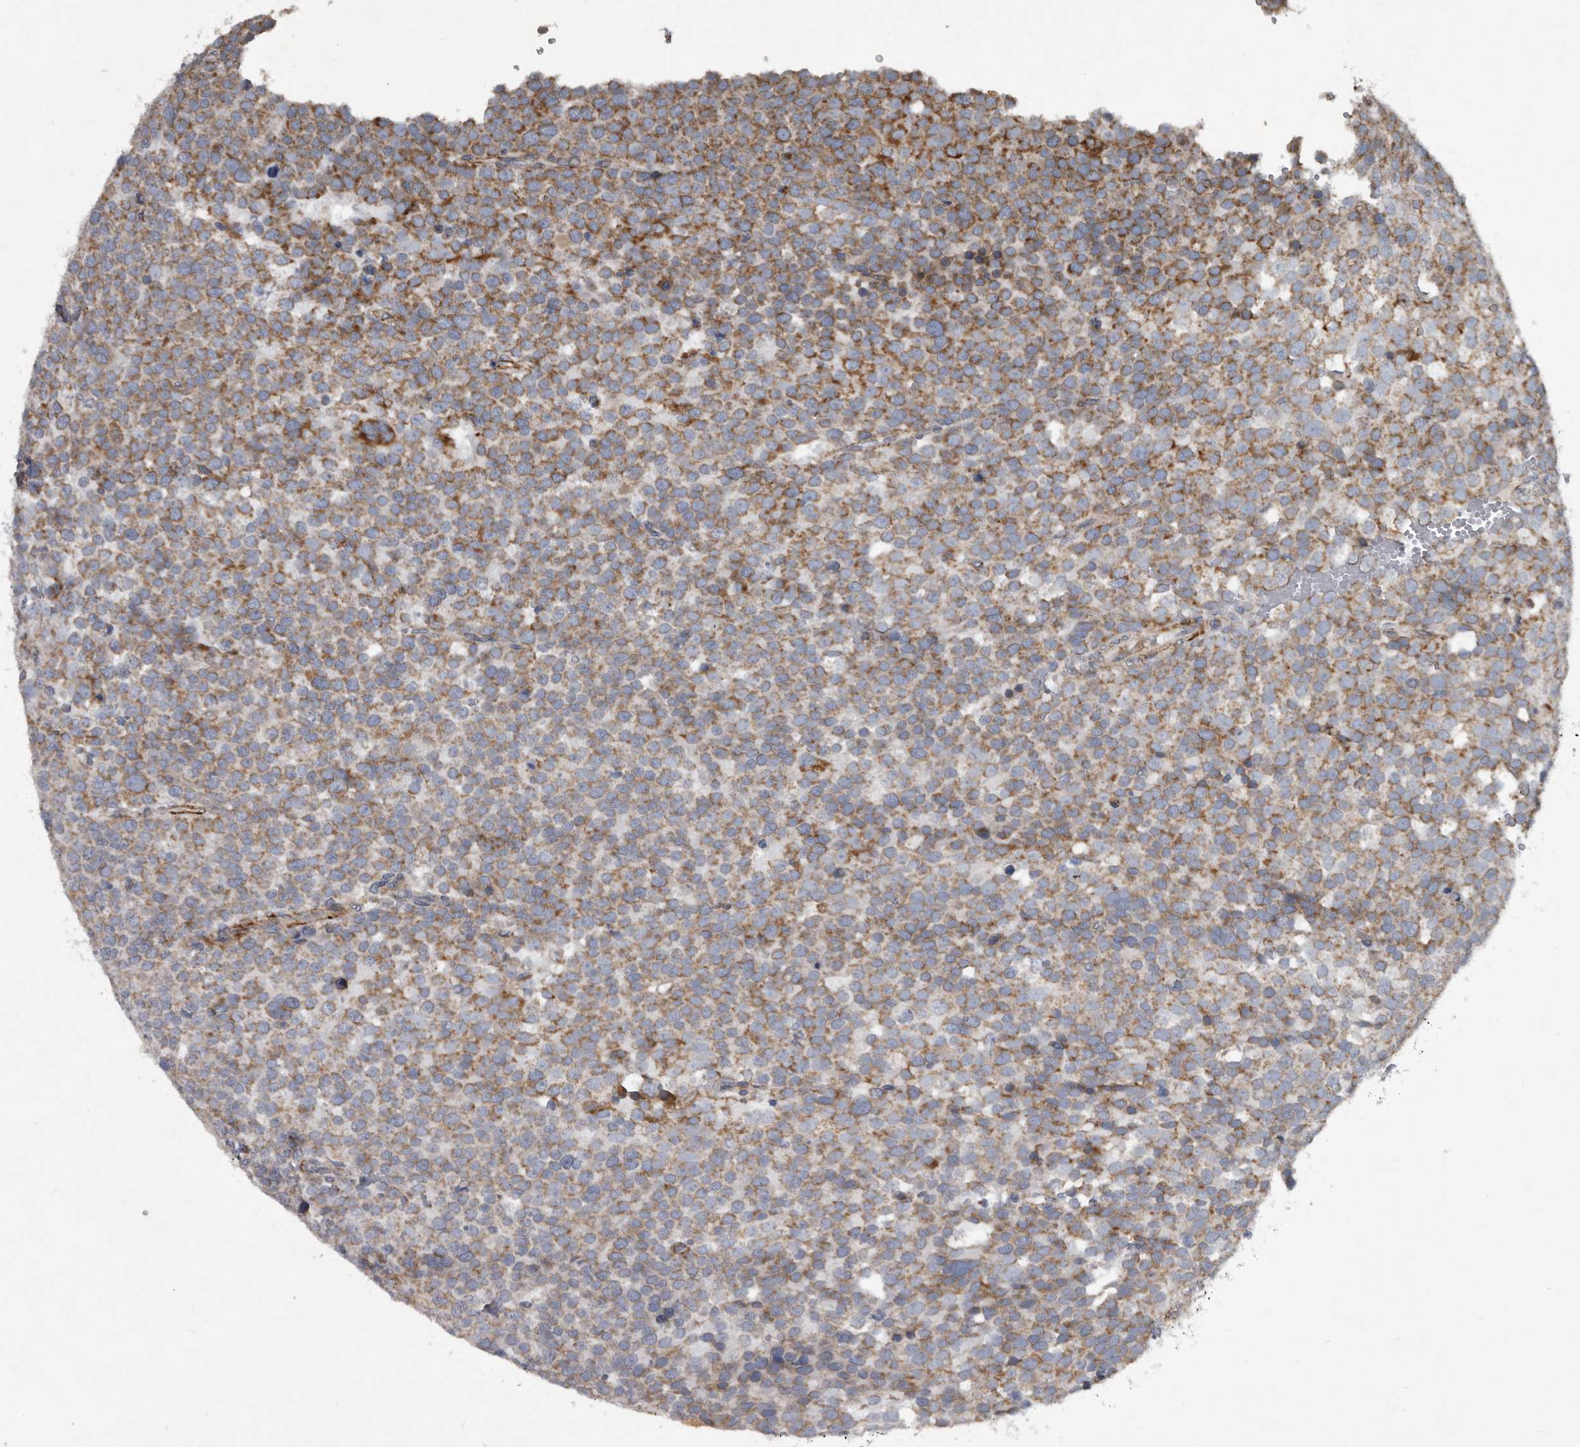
{"staining": {"intensity": "moderate", "quantity": ">75%", "location": "cytoplasmic/membranous"}, "tissue": "testis cancer", "cell_type": "Tumor cells", "image_type": "cancer", "snomed": [{"axis": "morphology", "description": "Seminoma, NOS"}, {"axis": "topography", "description": "Testis"}], "caption": "The histopathology image reveals immunohistochemical staining of testis cancer. There is moderate cytoplasmic/membranous positivity is identified in approximately >75% of tumor cells. Nuclei are stained in blue.", "gene": "MRPS15", "patient": {"sex": "male", "age": 71}}